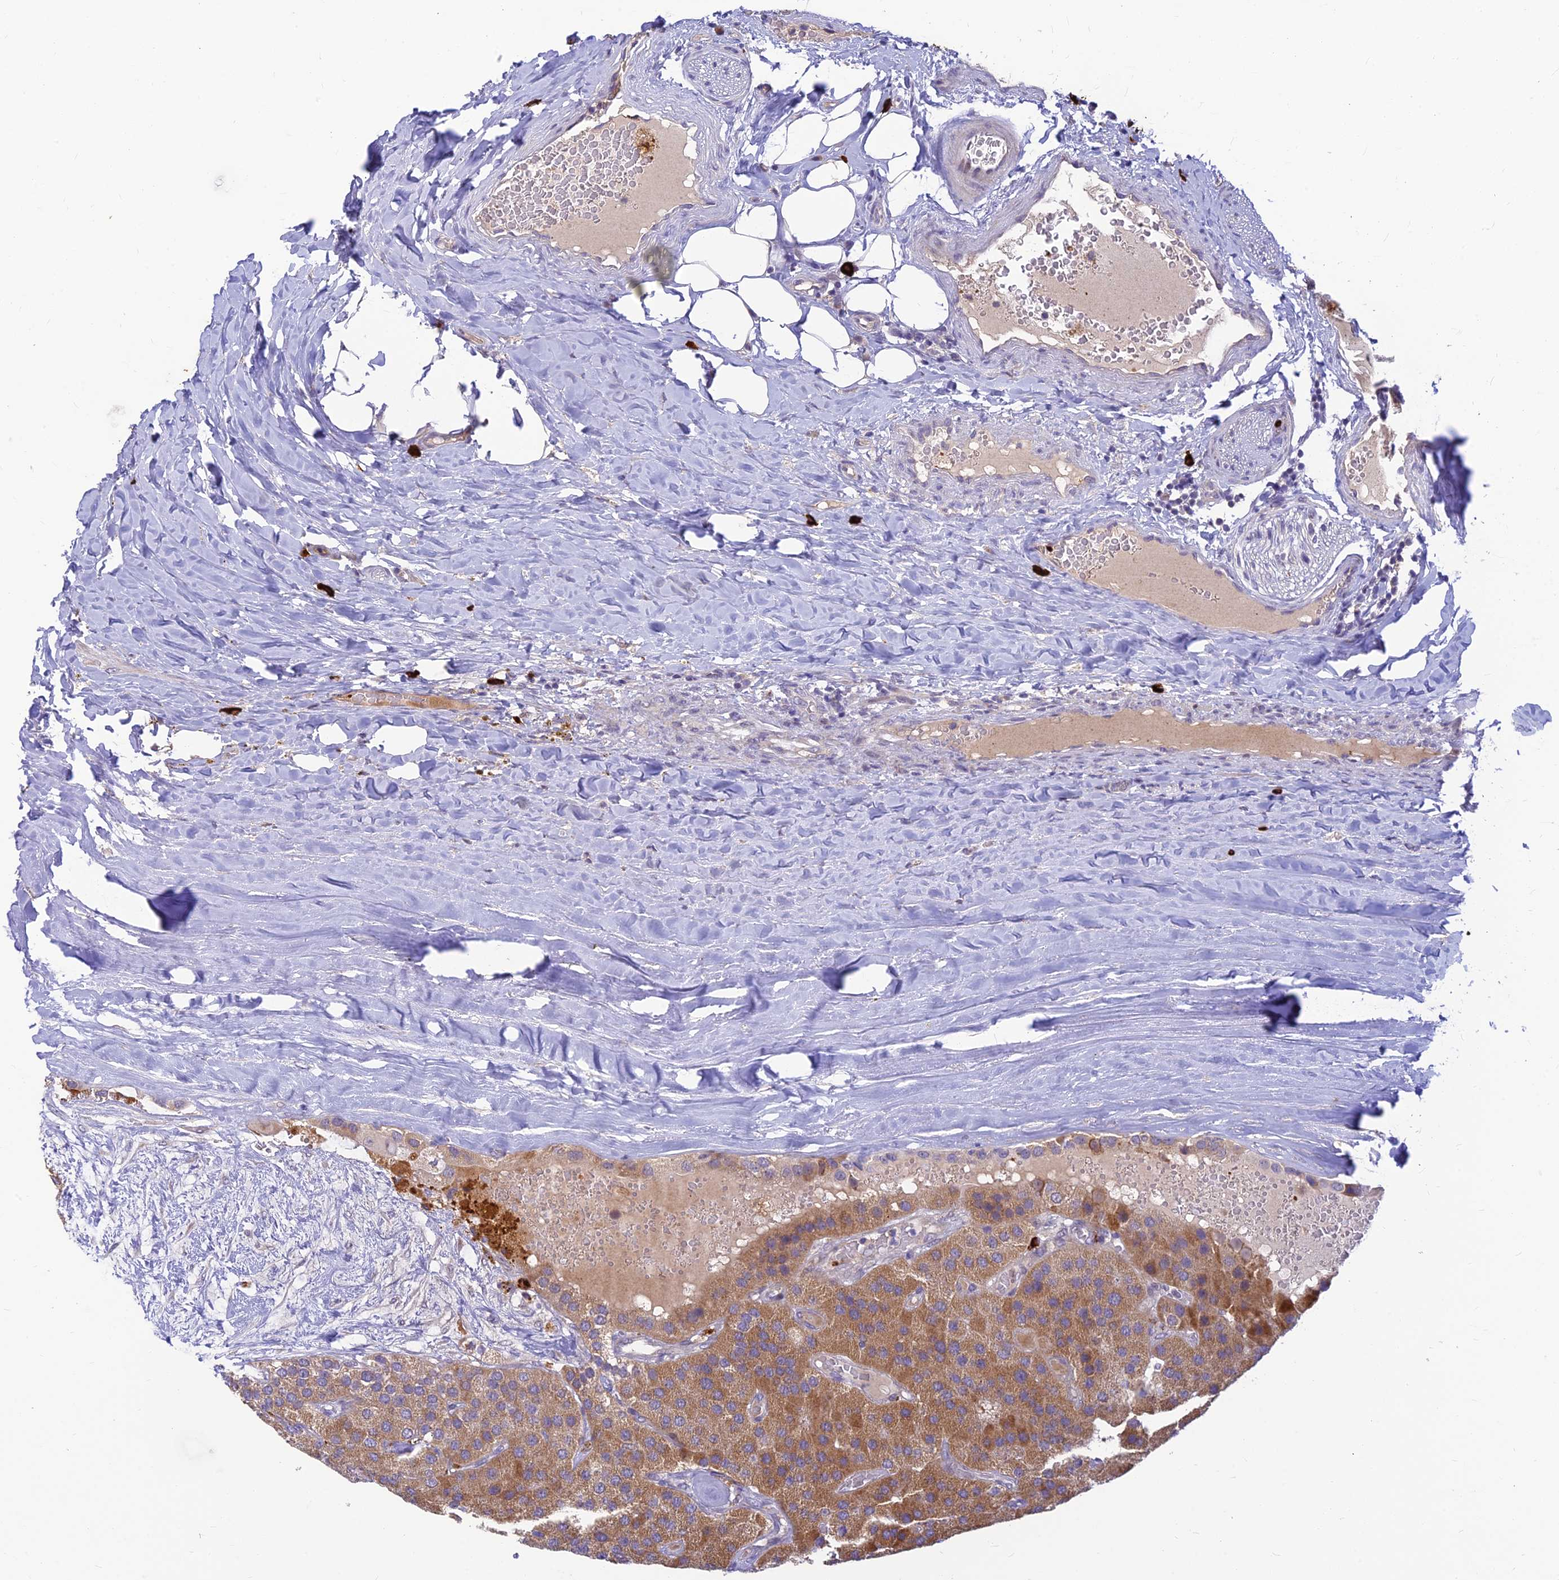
{"staining": {"intensity": "moderate", "quantity": ">75%", "location": "cytoplasmic/membranous"}, "tissue": "parathyroid gland", "cell_type": "Glandular cells", "image_type": "normal", "snomed": [{"axis": "morphology", "description": "Normal tissue, NOS"}, {"axis": "morphology", "description": "Adenoma, NOS"}, {"axis": "topography", "description": "Parathyroid gland"}], "caption": "Parathyroid gland stained with a protein marker exhibits moderate staining in glandular cells.", "gene": "ASPDH", "patient": {"sex": "female", "age": 86}}